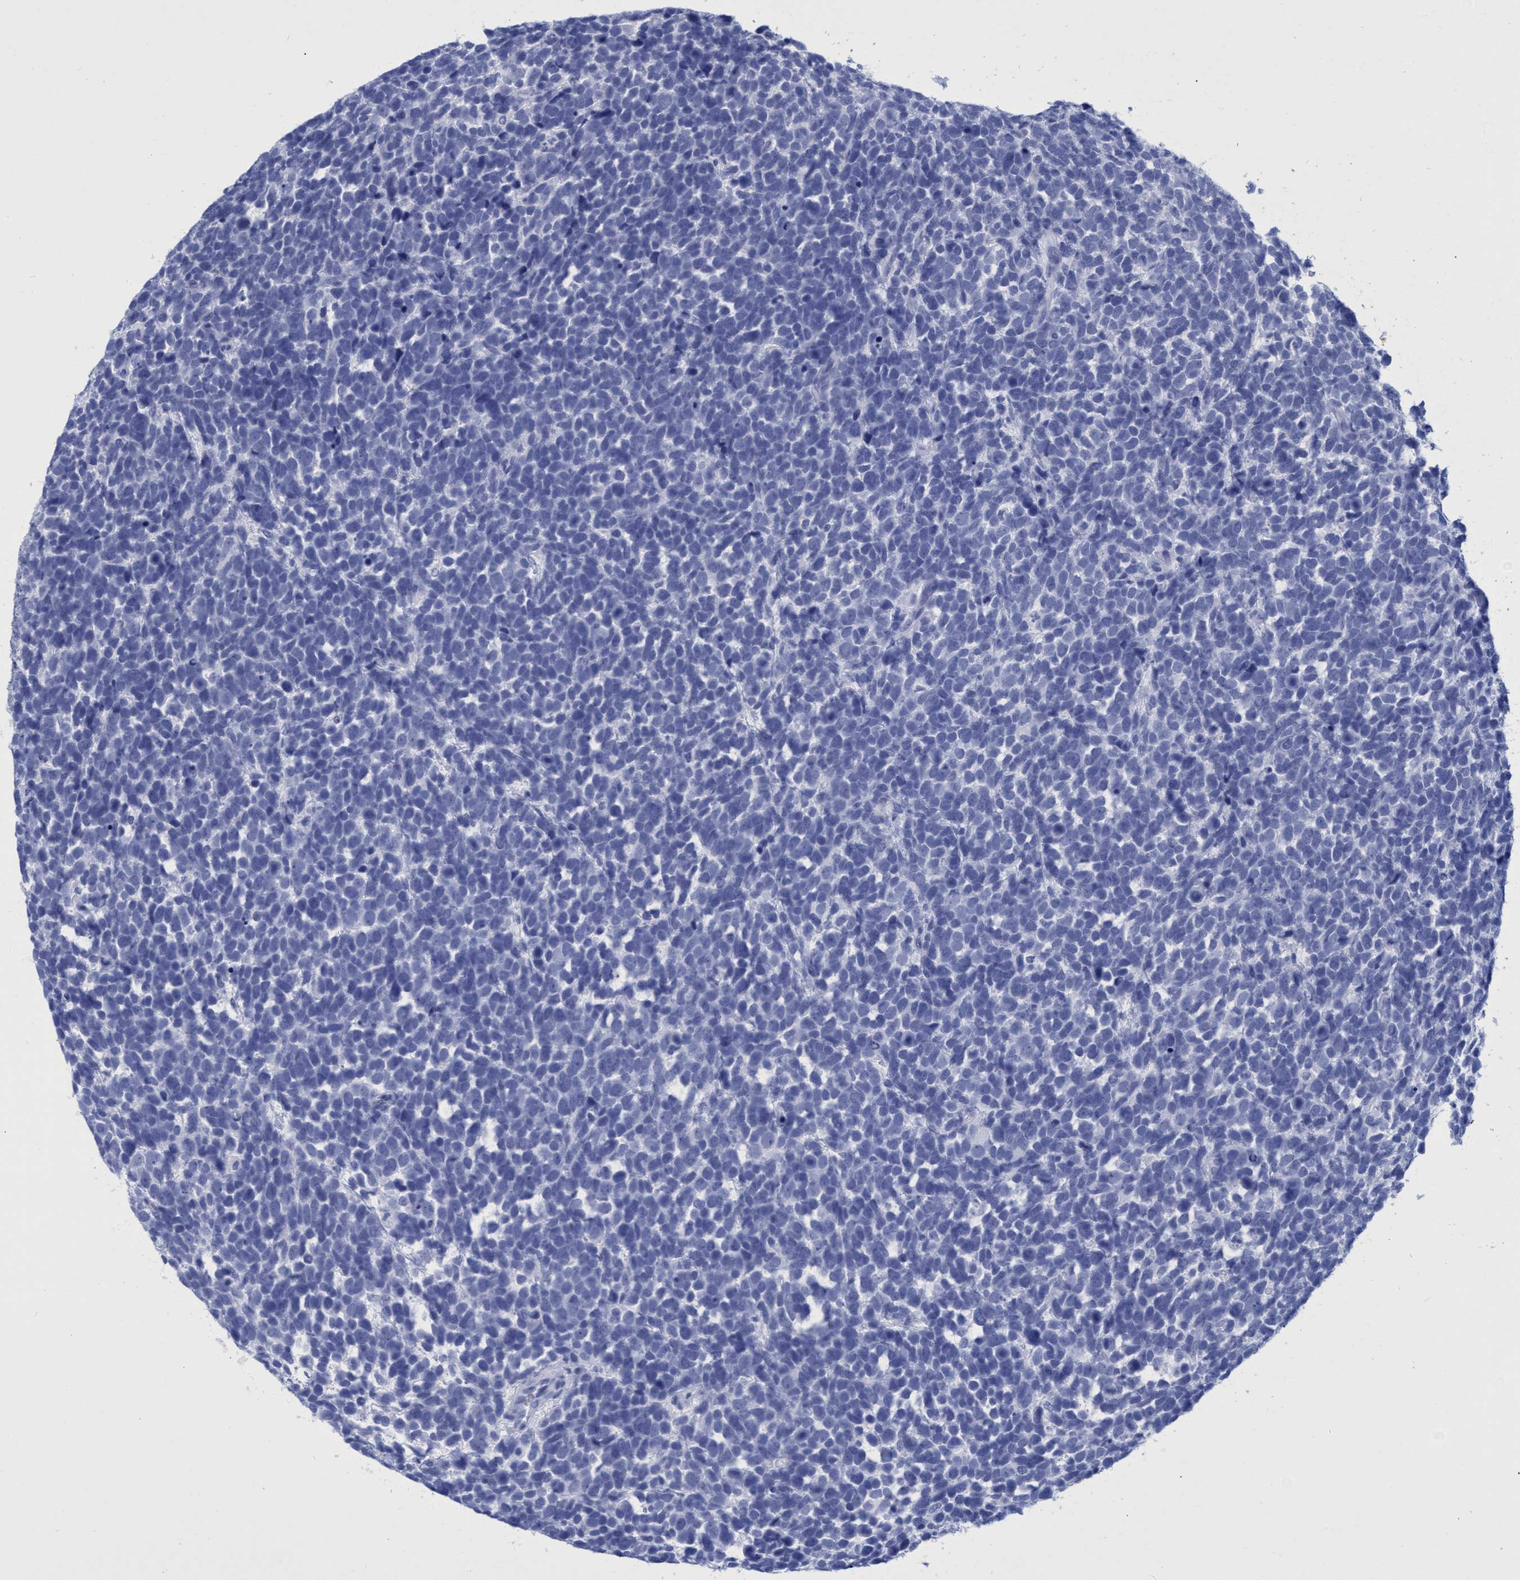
{"staining": {"intensity": "negative", "quantity": "none", "location": "none"}, "tissue": "urothelial cancer", "cell_type": "Tumor cells", "image_type": "cancer", "snomed": [{"axis": "morphology", "description": "Urothelial carcinoma, High grade"}, {"axis": "topography", "description": "Urinary bladder"}], "caption": "Immunohistochemistry micrograph of neoplastic tissue: human high-grade urothelial carcinoma stained with DAB reveals no significant protein expression in tumor cells. Nuclei are stained in blue.", "gene": "INSL6", "patient": {"sex": "female", "age": 82}}